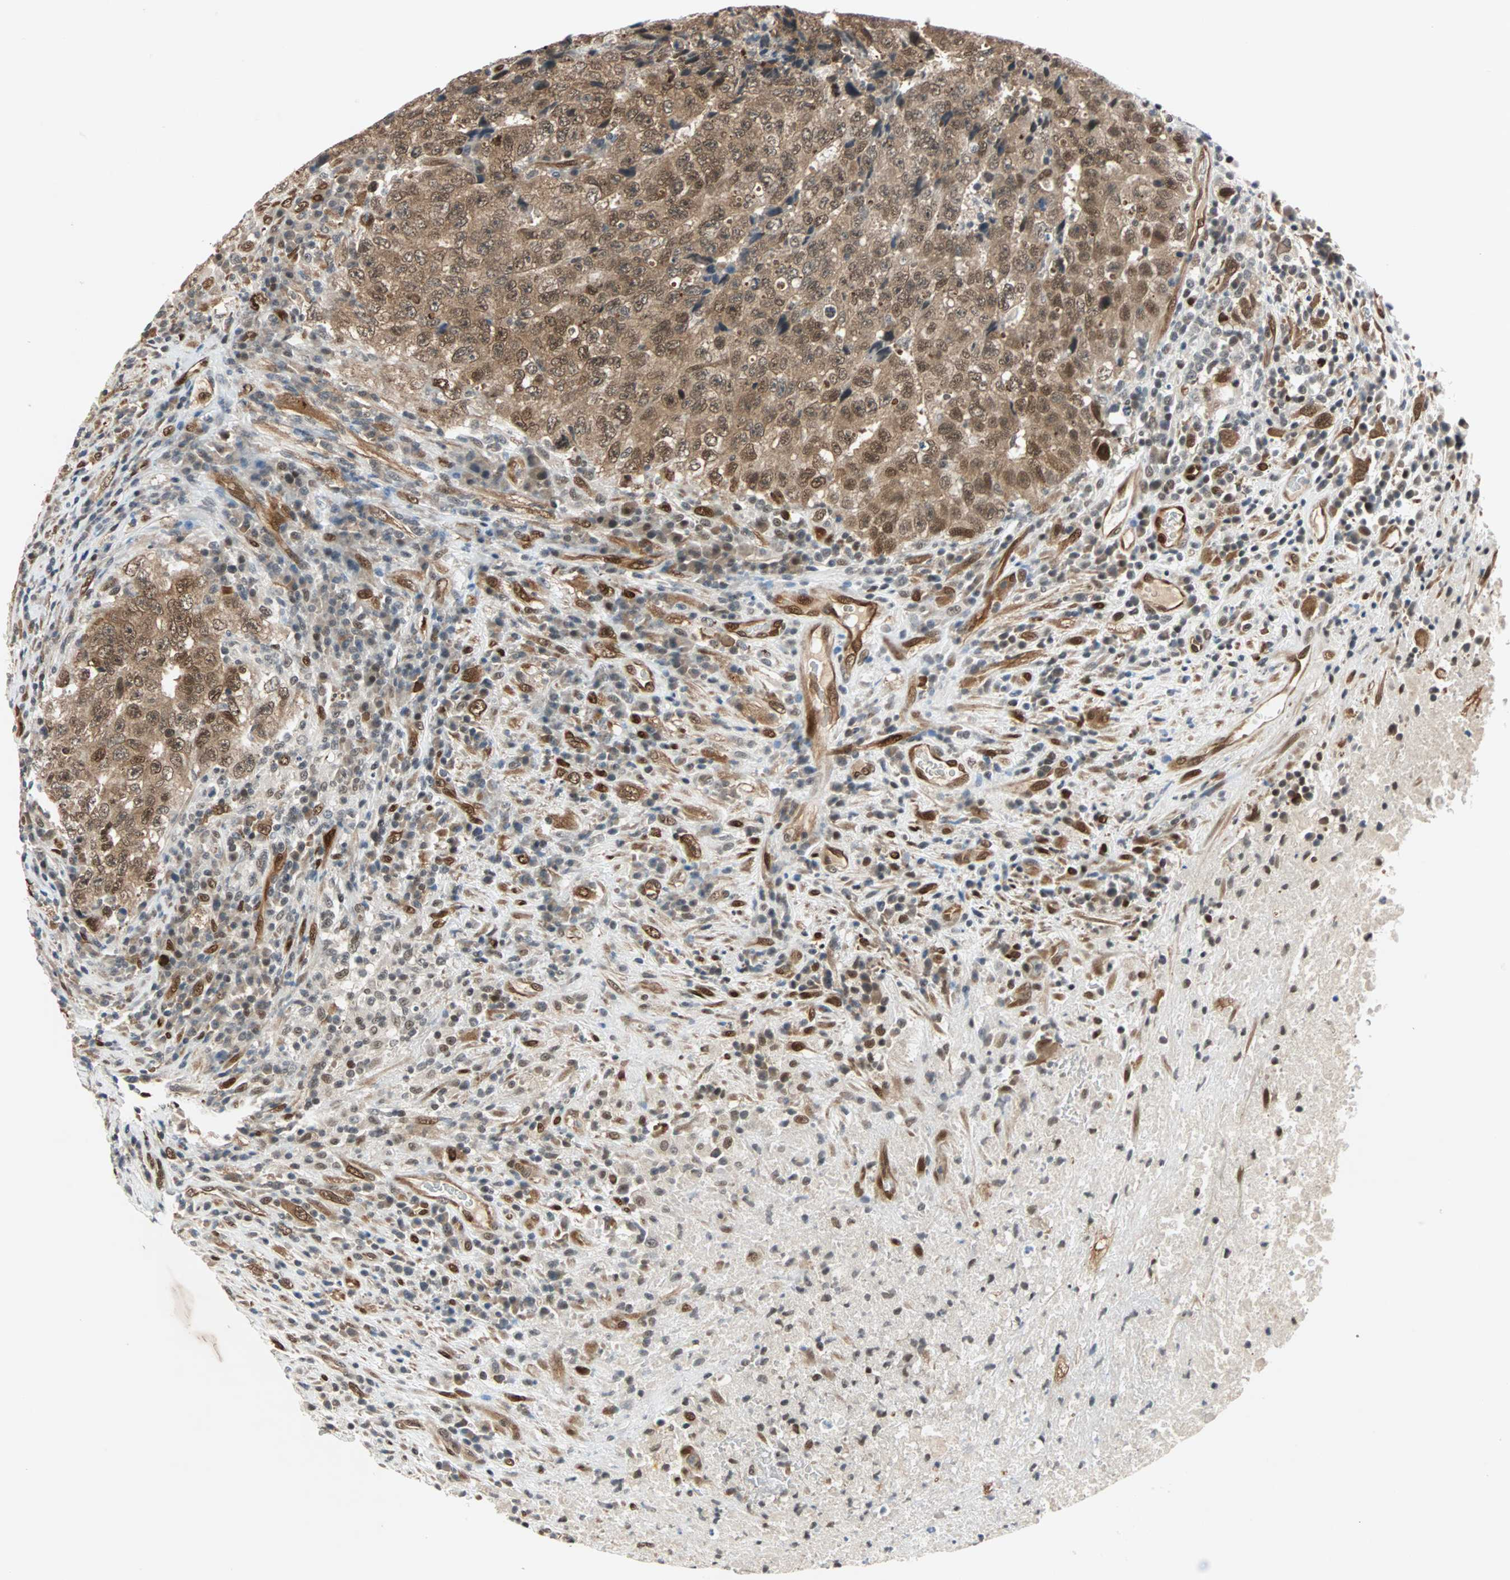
{"staining": {"intensity": "moderate", "quantity": ">75%", "location": "cytoplasmic/membranous,nuclear"}, "tissue": "testis cancer", "cell_type": "Tumor cells", "image_type": "cancer", "snomed": [{"axis": "morphology", "description": "Necrosis, NOS"}, {"axis": "morphology", "description": "Carcinoma, Embryonal, NOS"}, {"axis": "topography", "description": "Testis"}], "caption": "The histopathology image exhibits a brown stain indicating the presence of a protein in the cytoplasmic/membranous and nuclear of tumor cells in testis cancer (embryonal carcinoma).", "gene": "WWTR1", "patient": {"sex": "male", "age": 19}}